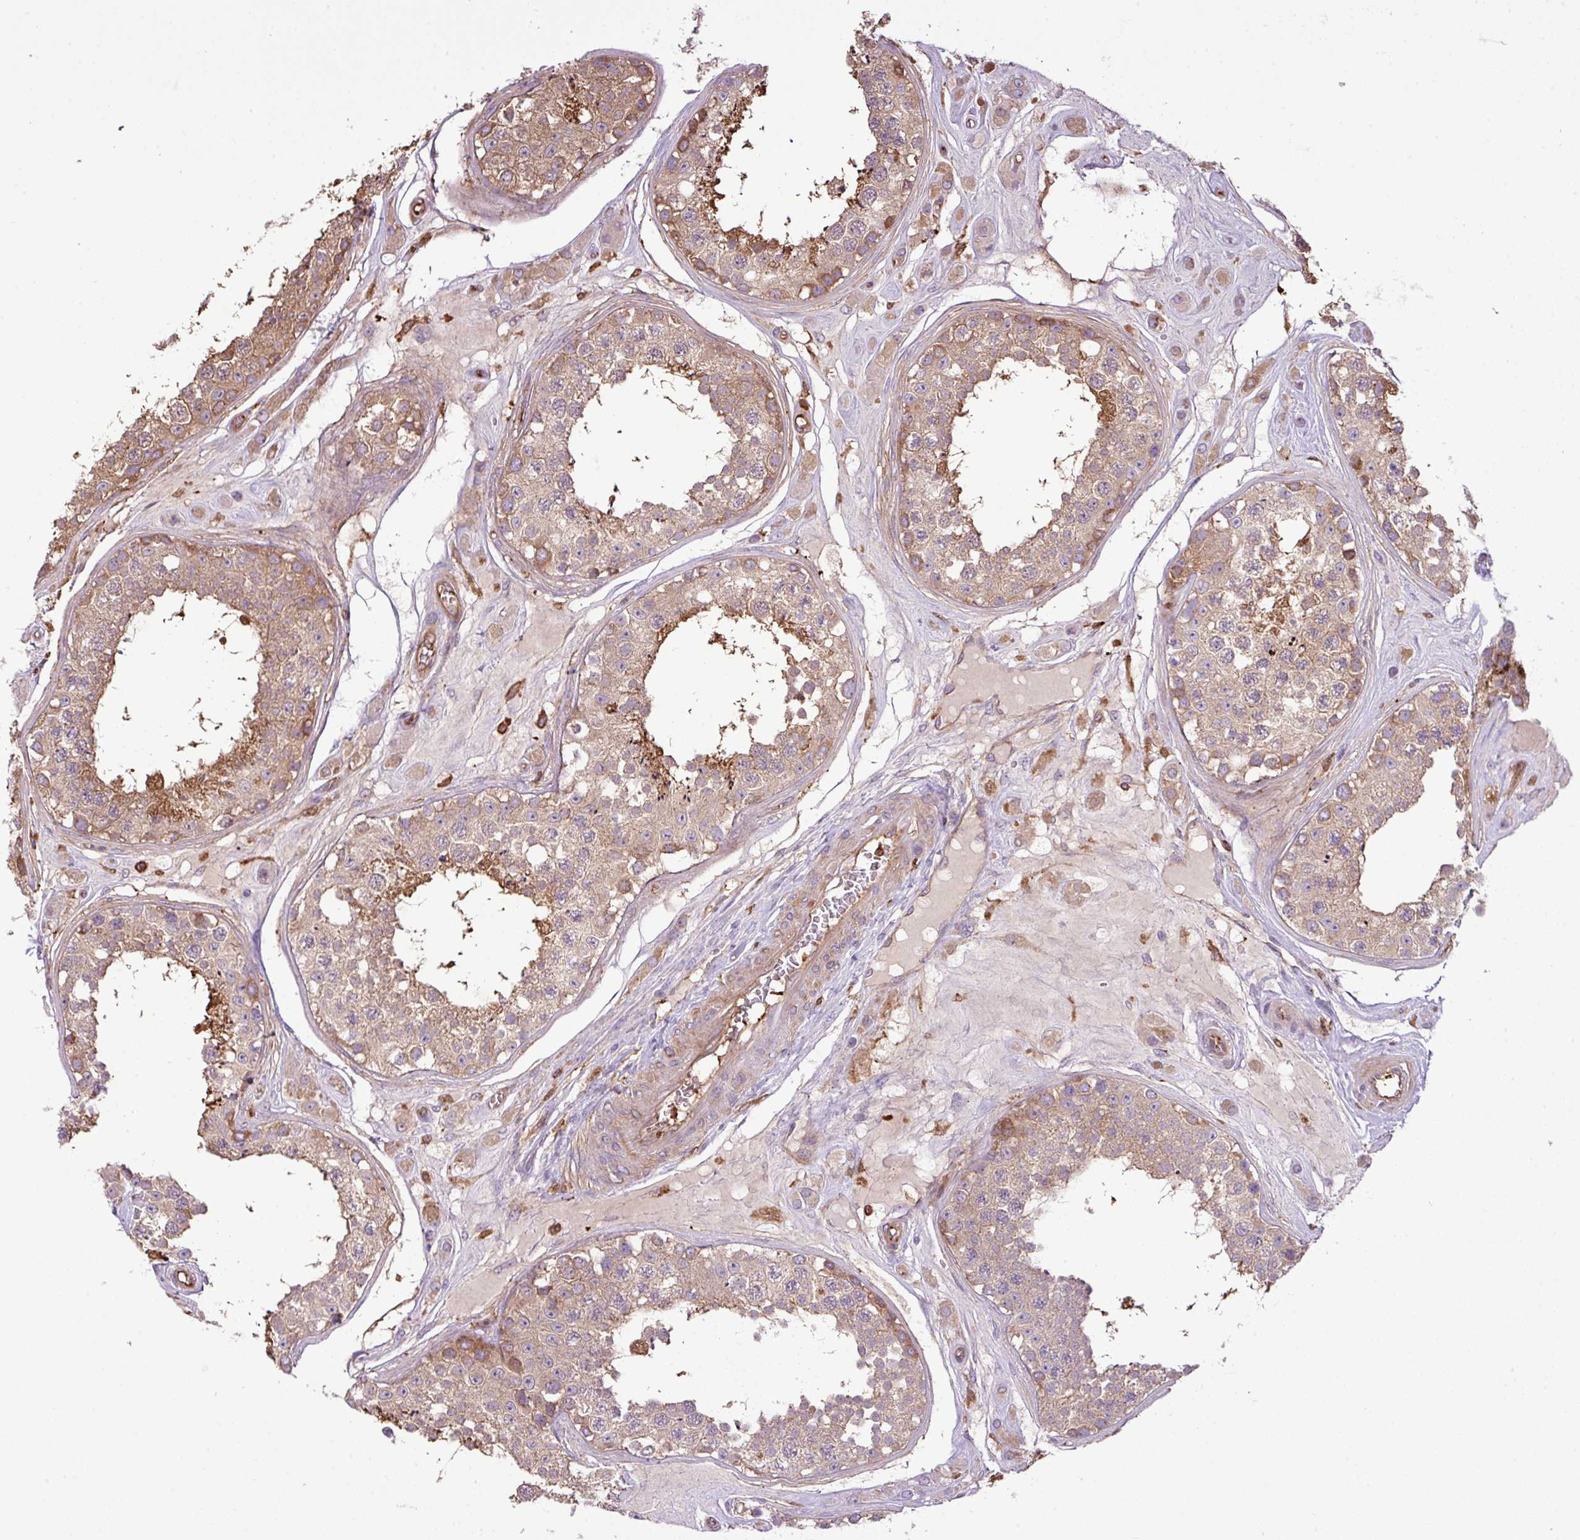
{"staining": {"intensity": "moderate", "quantity": ">75%", "location": "cytoplasmic/membranous"}, "tissue": "testis", "cell_type": "Cells in seminiferous ducts", "image_type": "normal", "snomed": [{"axis": "morphology", "description": "Normal tissue, NOS"}, {"axis": "topography", "description": "Testis"}], "caption": "Immunohistochemical staining of benign human testis reveals medium levels of moderate cytoplasmic/membranous staining in approximately >75% of cells in seminiferous ducts. (DAB = brown stain, brightfield microscopy at high magnification).", "gene": "PGAP6", "patient": {"sex": "male", "age": 25}}